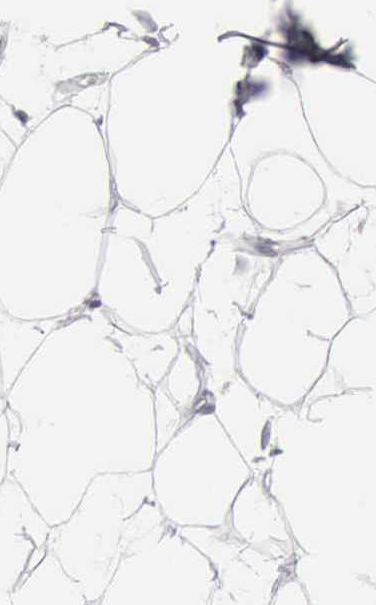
{"staining": {"intensity": "negative", "quantity": "none", "location": "none"}, "tissue": "adipose tissue", "cell_type": "Adipocytes", "image_type": "normal", "snomed": [{"axis": "morphology", "description": "Normal tissue, NOS"}, {"axis": "topography", "description": "Breast"}], "caption": "Adipocytes show no significant protein expression in unremarkable adipose tissue.", "gene": "CALD1", "patient": {"sex": "female", "age": 45}}